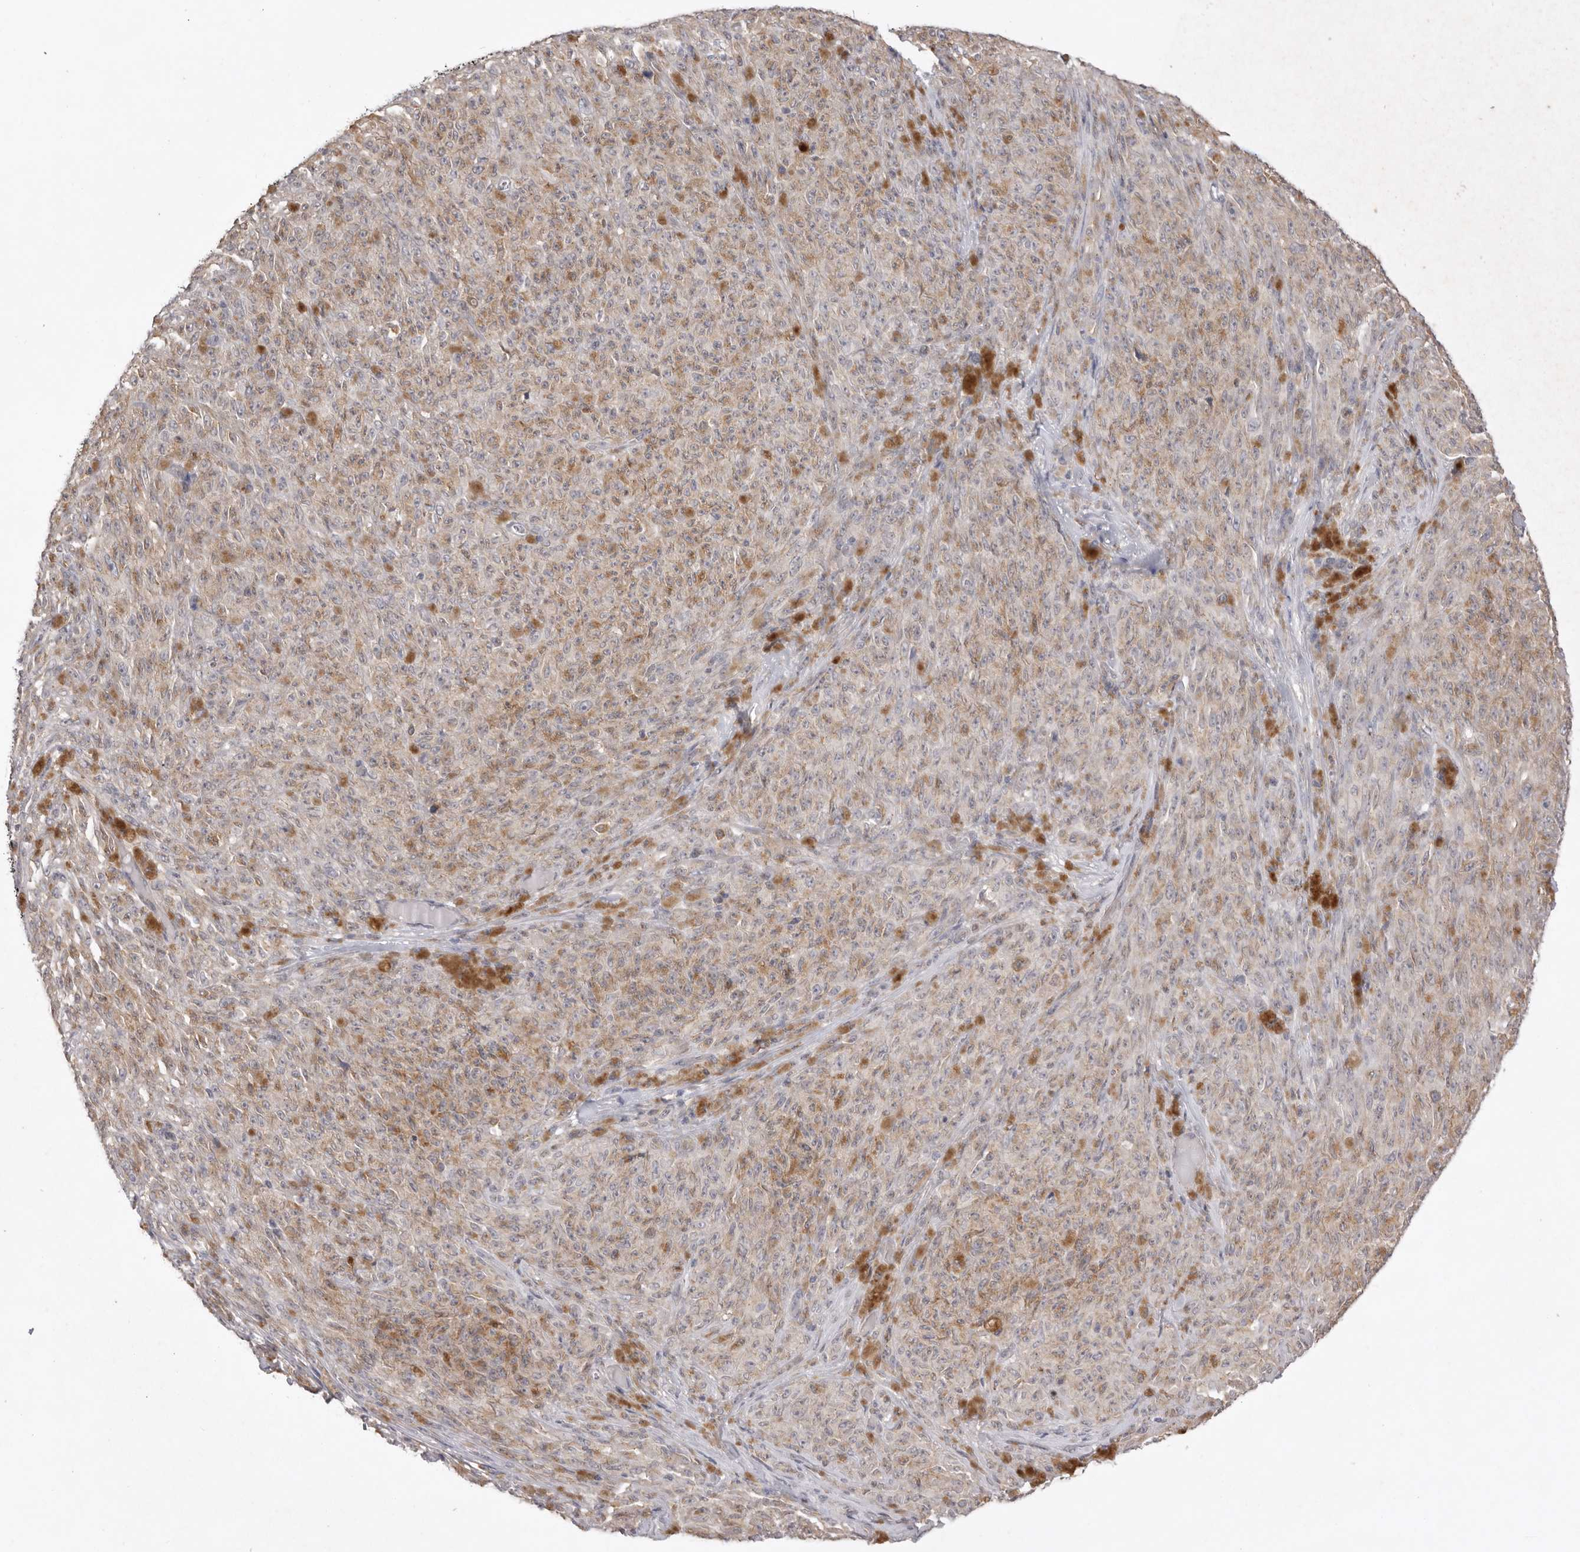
{"staining": {"intensity": "weak", "quantity": ">75%", "location": "cytoplasmic/membranous"}, "tissue": "melanoma", "cell_type": "Tumor cells", "image_type": "cancer", "snomed": [{"axis": "morphology", "description": "Malignant melanoma, NOS"}, {"axis": "topography", "description": "Skin"}], "caption": "Immunohistochemistry (IHC) of malignant melanoma shows low levels of weak cytoplasmic/membranous staining in approximately >75% of tumor cells.", "gene": "TLR3", "patient": {"sex": "female", "age": 82}}